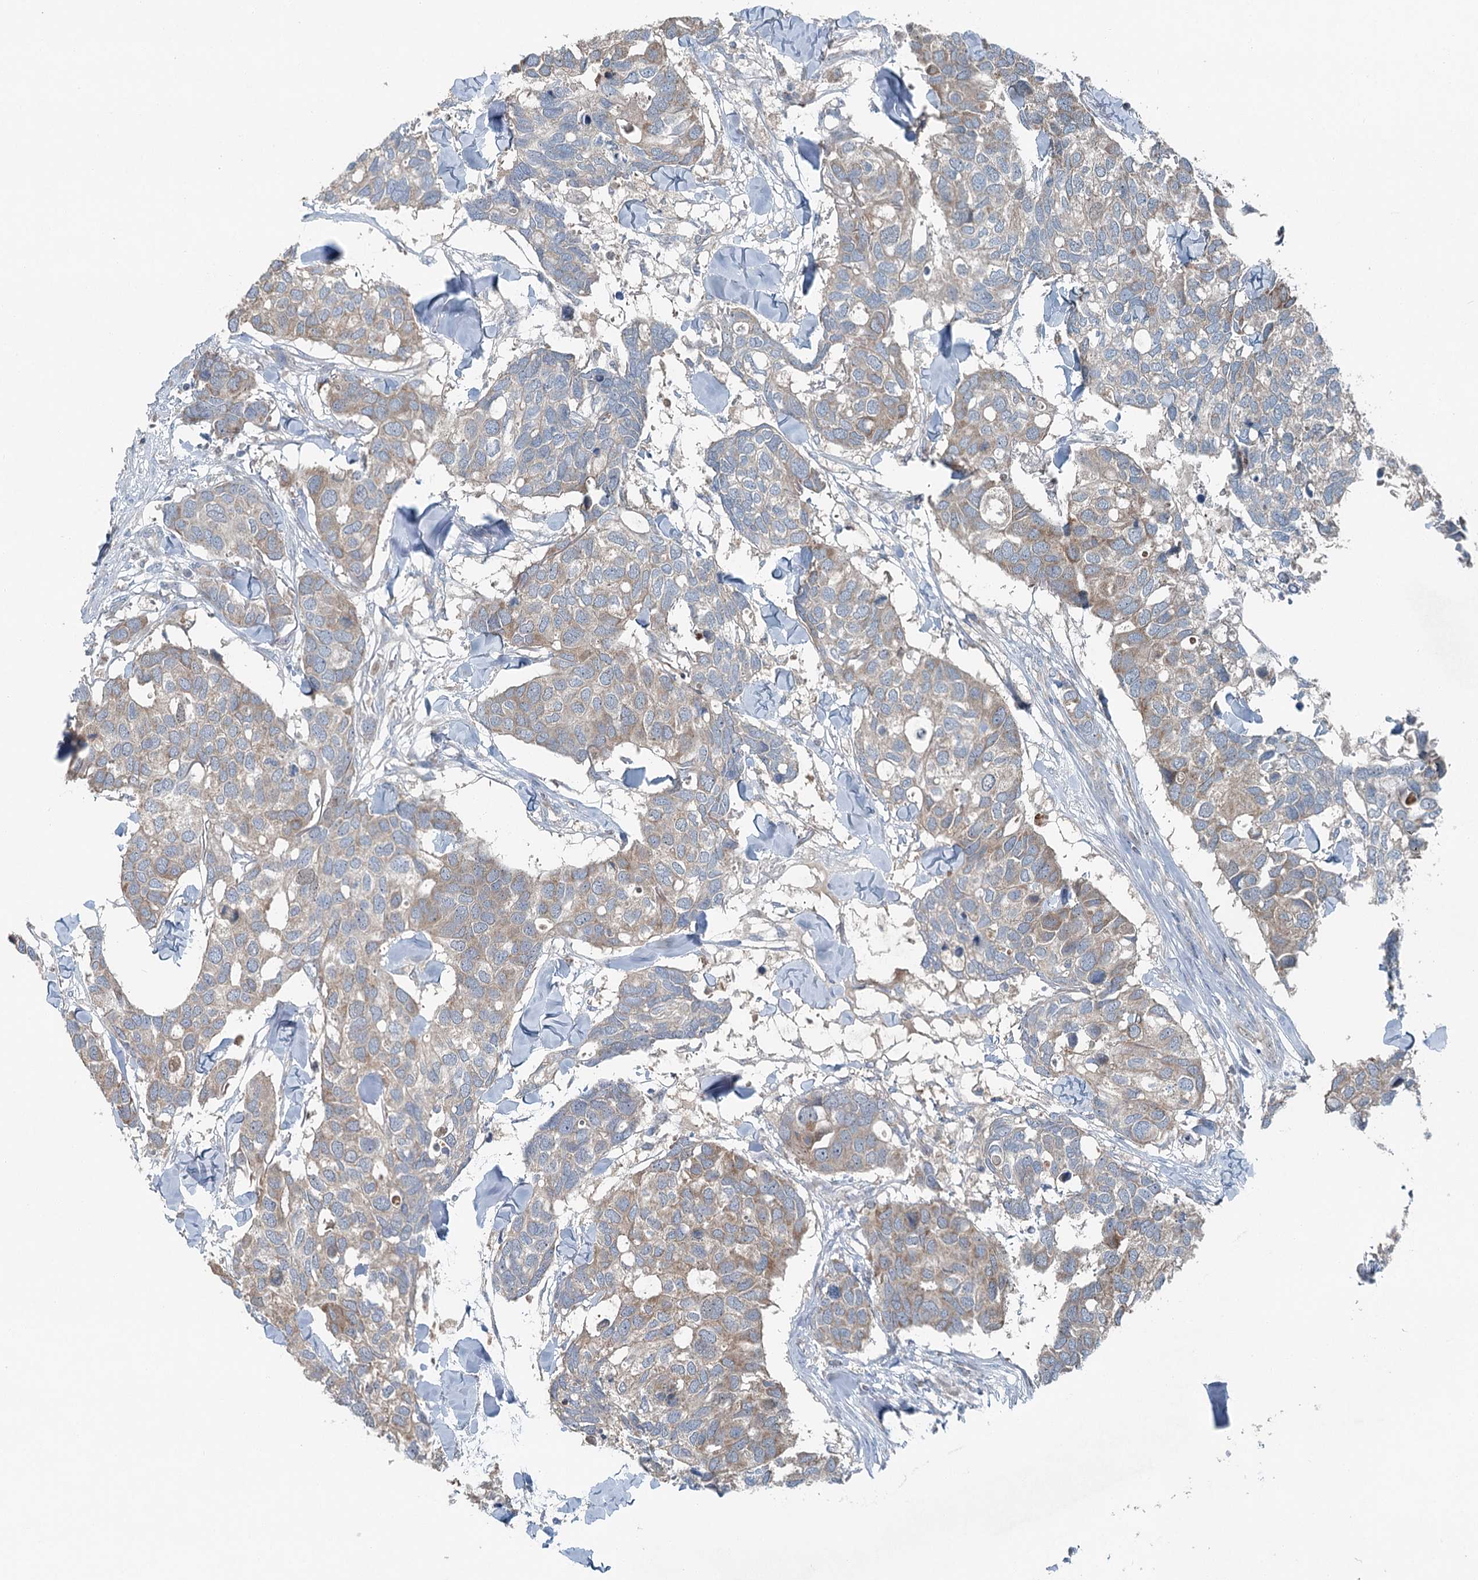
{"staining": {"intensity": "weak", "quantity": "25%-75%", "location": "cytoplasmic/membranous"}, "tissue": "breast cancer", "cell_type": "Tumor cells", "image_type": "cancer", "snomed": [{"axis": "morphology", "description": "Duct carcinoma"}, {"axis": "topography", "description": "Breast"}], "caption": "Immunohistochemical staining of human invasive ductal carcinoma (breast) demonstrates low levels of weak cytoplasmic/membranous staining in about 25%-75% of tumor cells. (Brightfield microscopy of DAB IHC at high magnification).", "gene": "CHCHD5", "patient": {"sex": "female", "age": 83}}